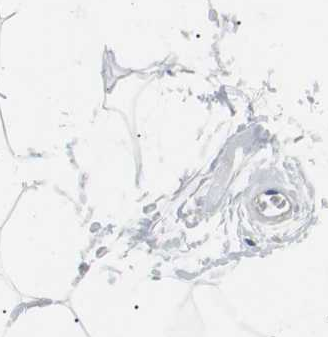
{"staining": {"intensity": "weak", "quantity": "<25%", "location": "none"}, "tissue": "adipose tissue", "cell_type": "Adipocytes", "image_type": "normal", "snomed": [{"axis": "morphology", "description": "Normal tissue, NOS"}, {"axis": "topography", "description": "Soft tissue"}], "caption": "Protein analysis of unremarkable adipose tissue exhibits no significant expression in adipocytes.", "gene": "MAP2K4", "patient": {"sex": "male", "age": 72}}